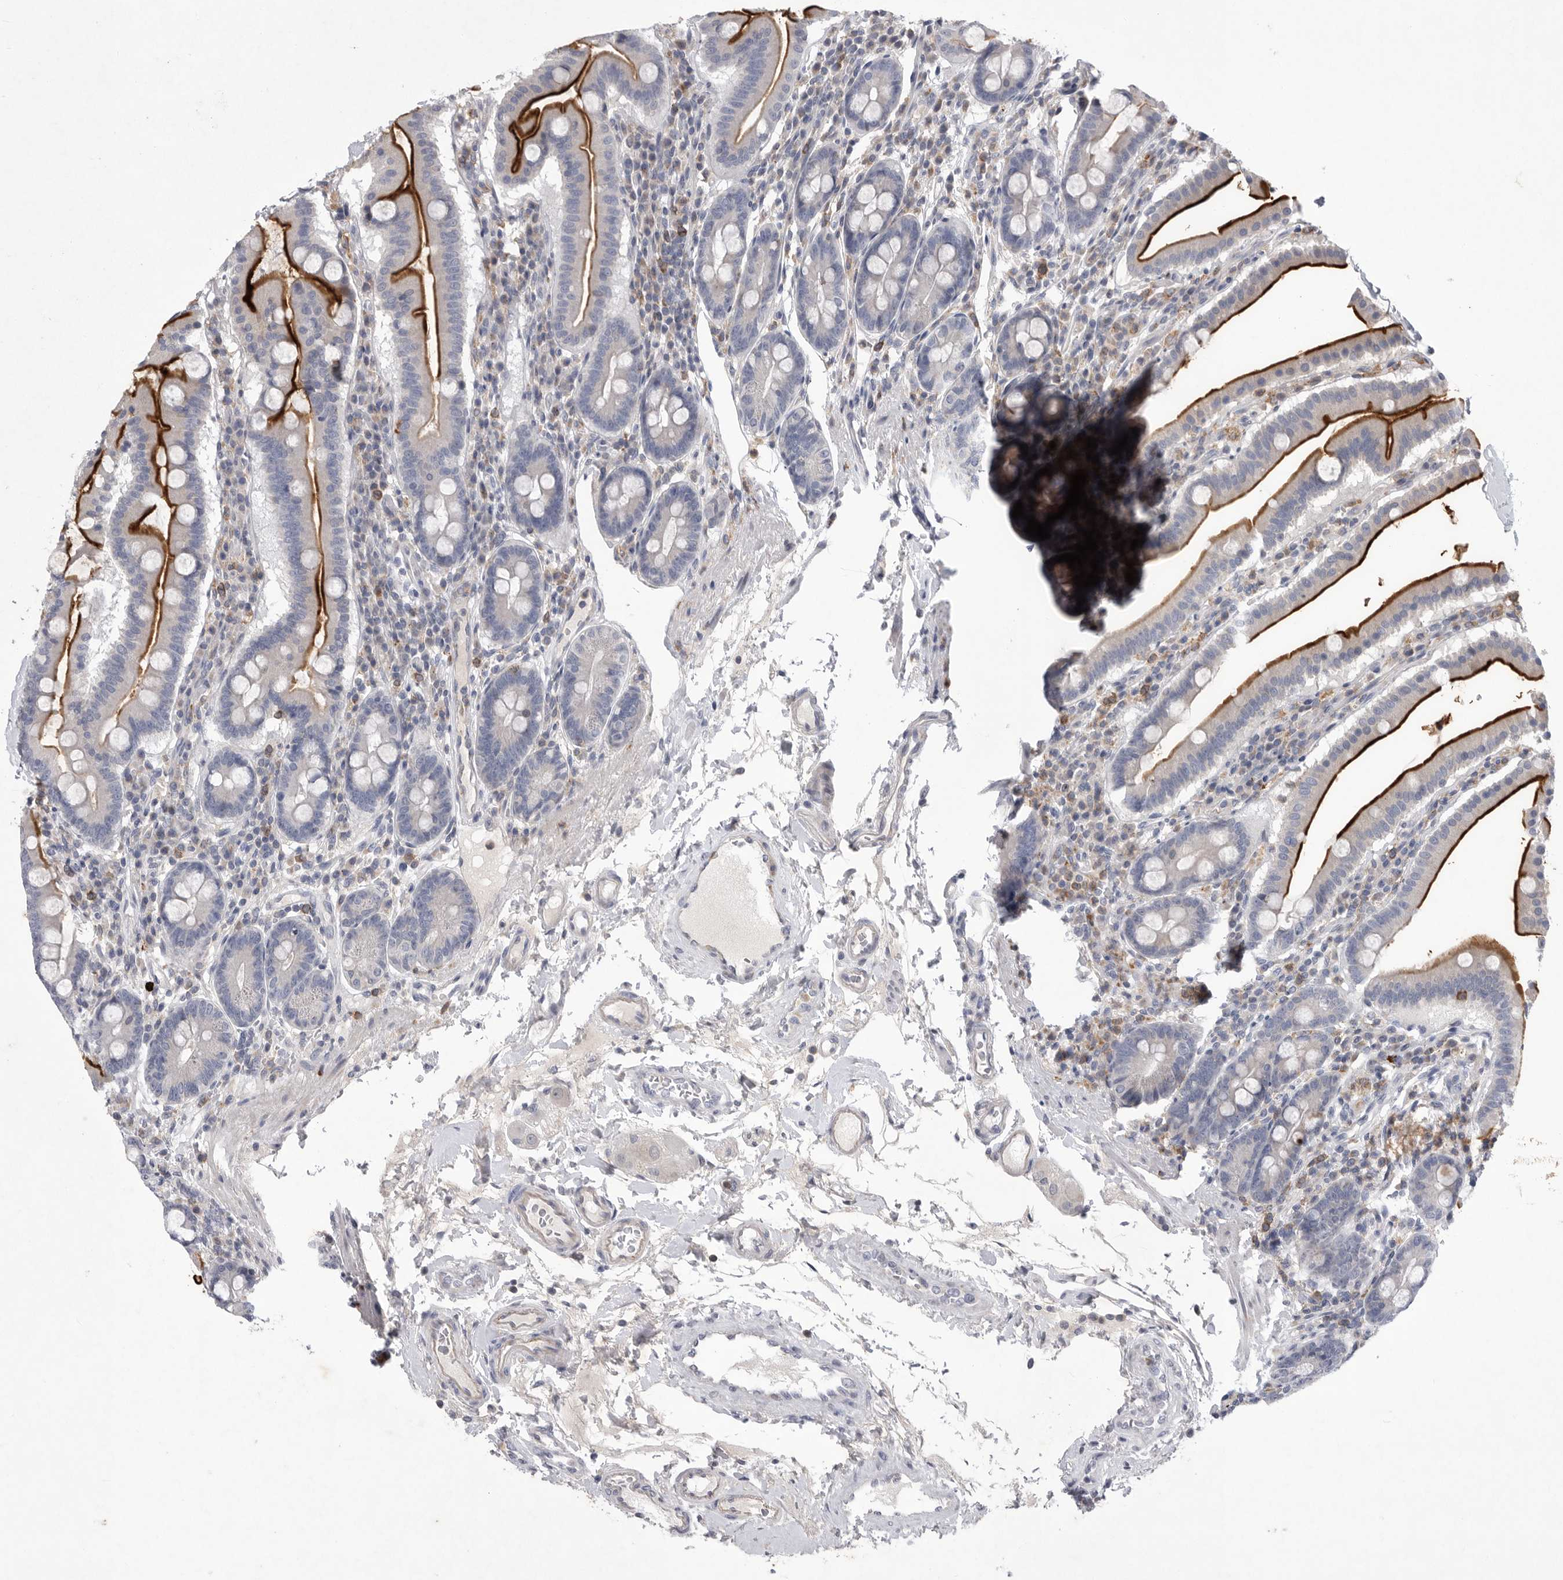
{"staining": {"intensity": "strong", "quantity": "25%-75%", "location": "cytoplasmic/membranous"}, "tissue": "duodenum", "cell_type": "Glandular cells", "image_type": "normal", "snomed": [{"axis": "morphology", "description": "Normal tissue, NOS"}, {"axis": "morphology", "description": "Adenocarcinoma, NOS"}, {"axis": "topography", "description": "Pancreas"}, {"axis": "topography", "description": "Duodenum"}], "caption": "Immunohistochemistry micrograph of unremarkable duodenum: human duodenum stained using IHC exhibits high levels of strong protein expression localized specifically in the cytoplasmic/membranous of glandular cells, appearing as a cytoplasmic/membranous brown color.", "gene": "SIGLEC10", "patient": {"sex": "male", "age": 50}}